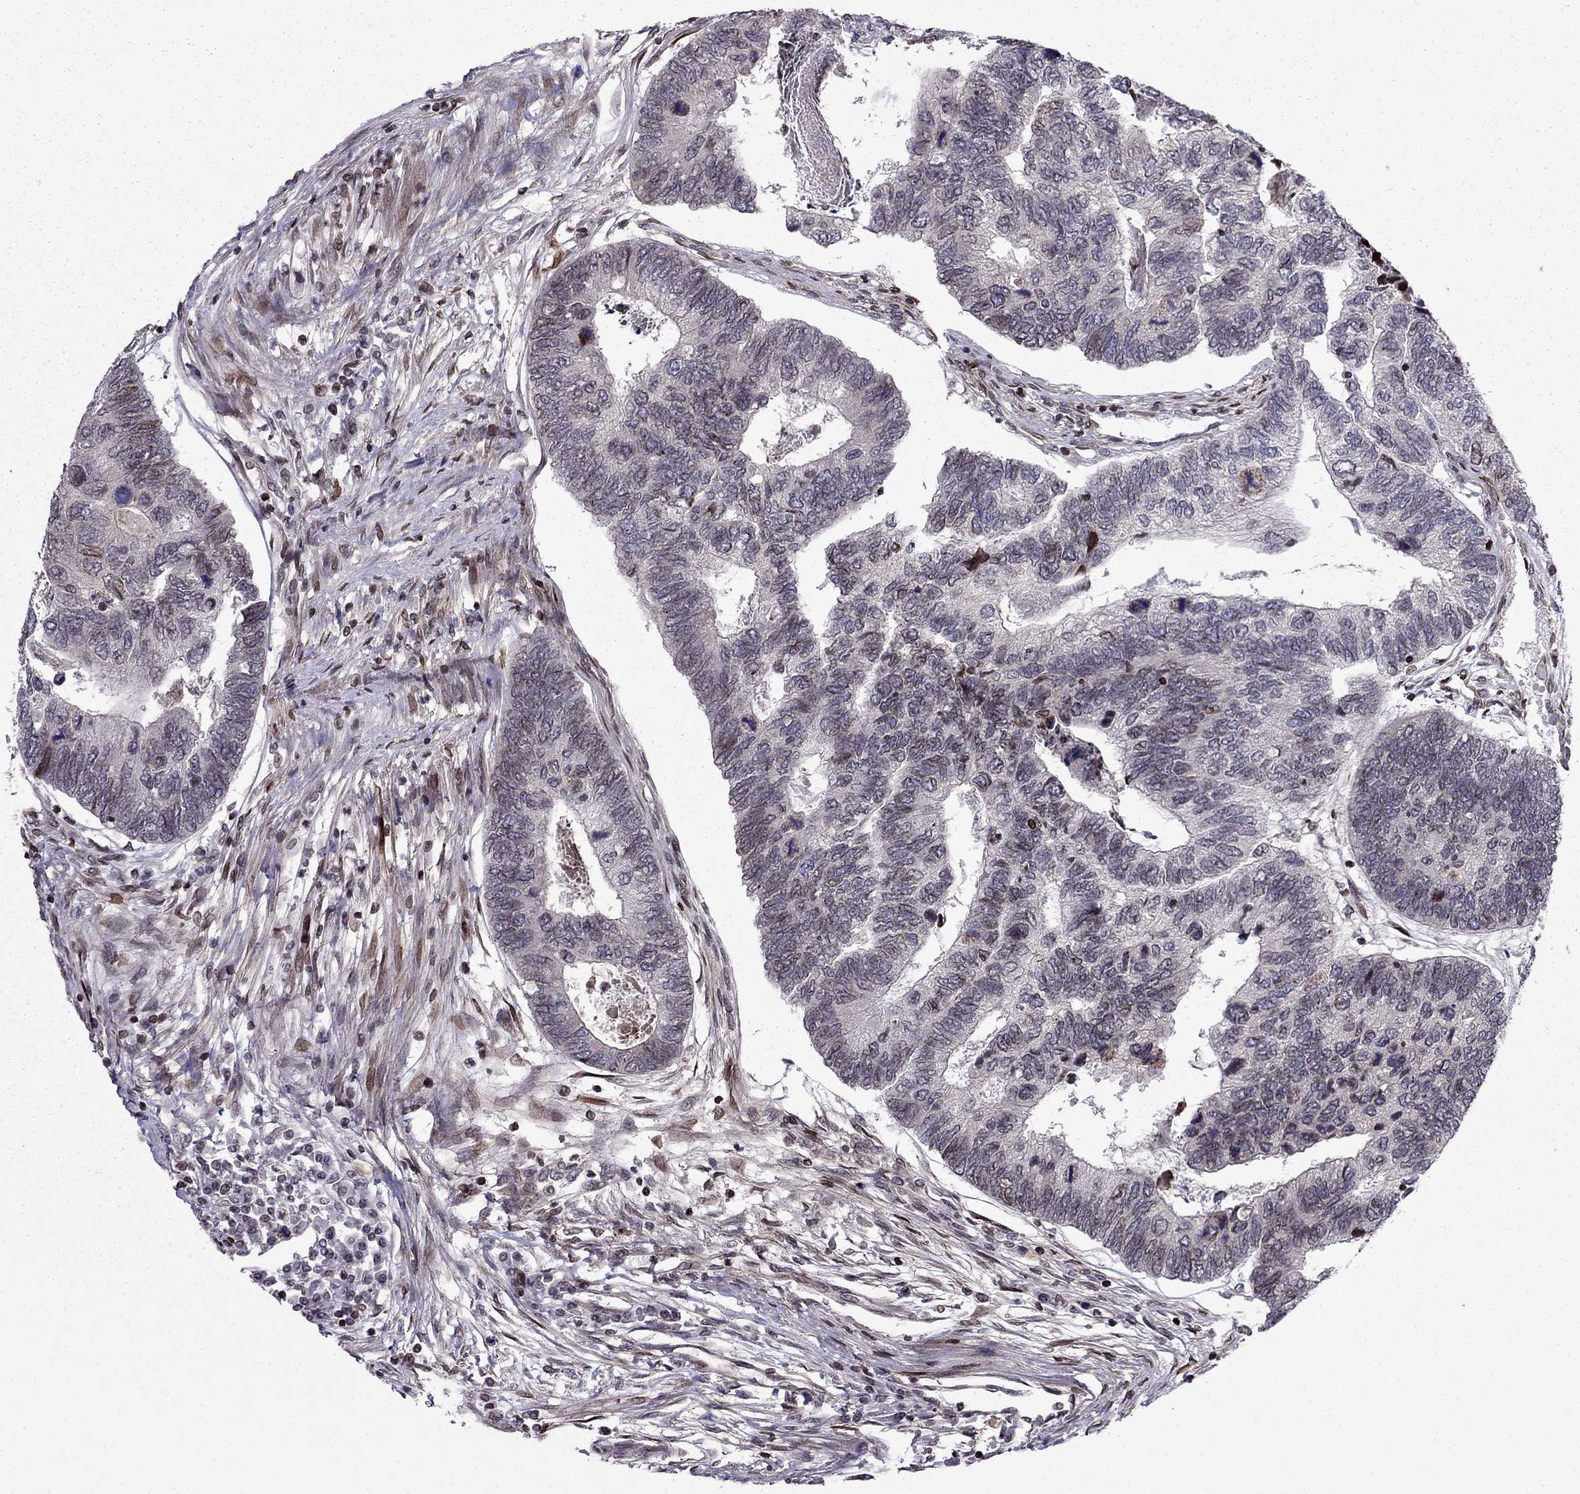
{"staining": {"intensity": "negative", "quantity": "none", "location": "none"}, "tissue": "colorectal cancer", "cell_type": "Tumor cells", "image_type": "cancer", "snomed": [{"axis": "morphology", "description": "Adenocarcinoma, NOS"}, {"axis": "topography", "description": "Colon"}], "caption": "High magnification brightfield microscopy of adenocarcinoma (colorectal) stained with DAB (brown) and counterstained with hematoxylin (blue): tumor cells show no significant staining.", "gene": "CDC42BPA", "patient": {"sex": "female", "age": 67}}